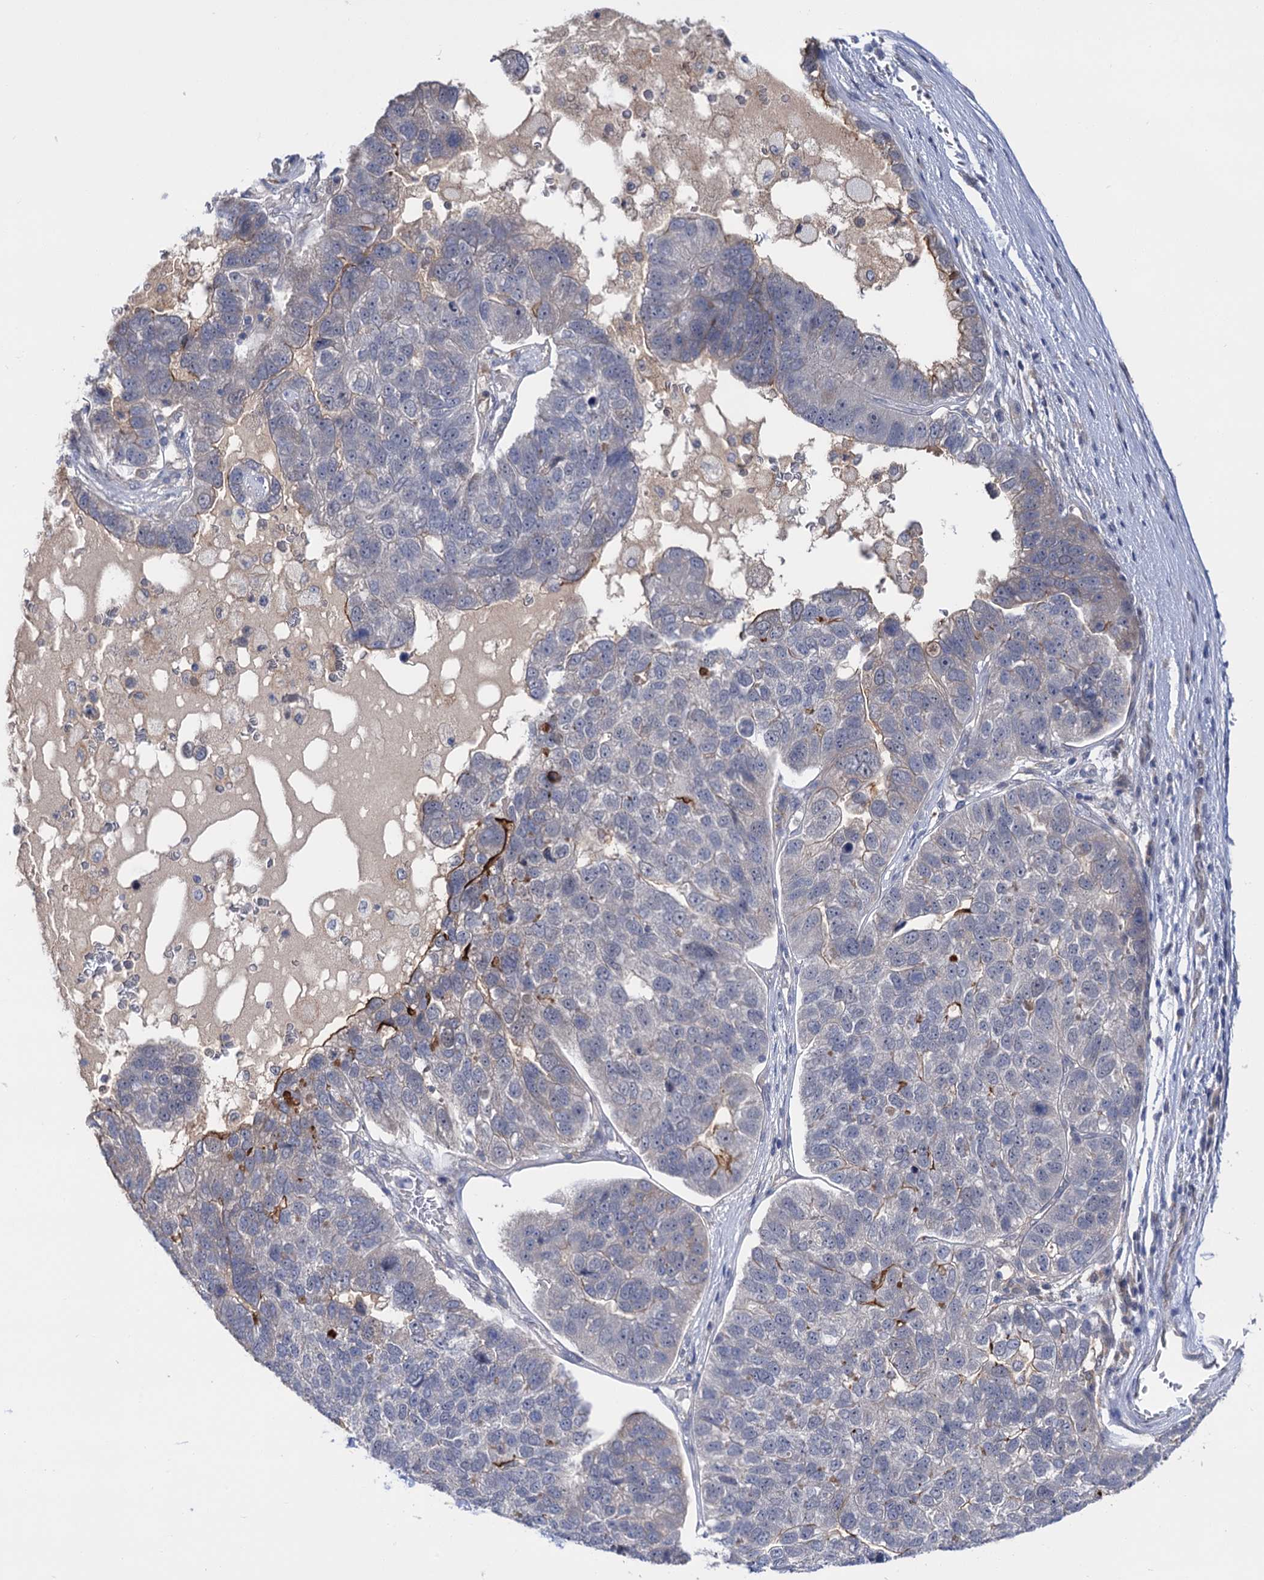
{"staining": {"intensity": "negative", "quantity": "none", "location": "none"}, "tissue": "pancreatic cancer", "cell_type": "Tumor cells", "image_type": "cancer", "snomed": [{"axis": "morphology", "description": "Adenocarcinoma, NOS"}, {"axis": "topography", "description": "Pancreas"}], "caption": "Pancreatic cancer was stained to show a protein in brown. There is no significant staining in tumor cells. (Brightfield microscopy of DAB (3,3'-diaminobenzidine) immunohistochemistry (IHC) at high magnification).", "gene": "NEK10", "patient": {"sex": "female", "age": 61}}